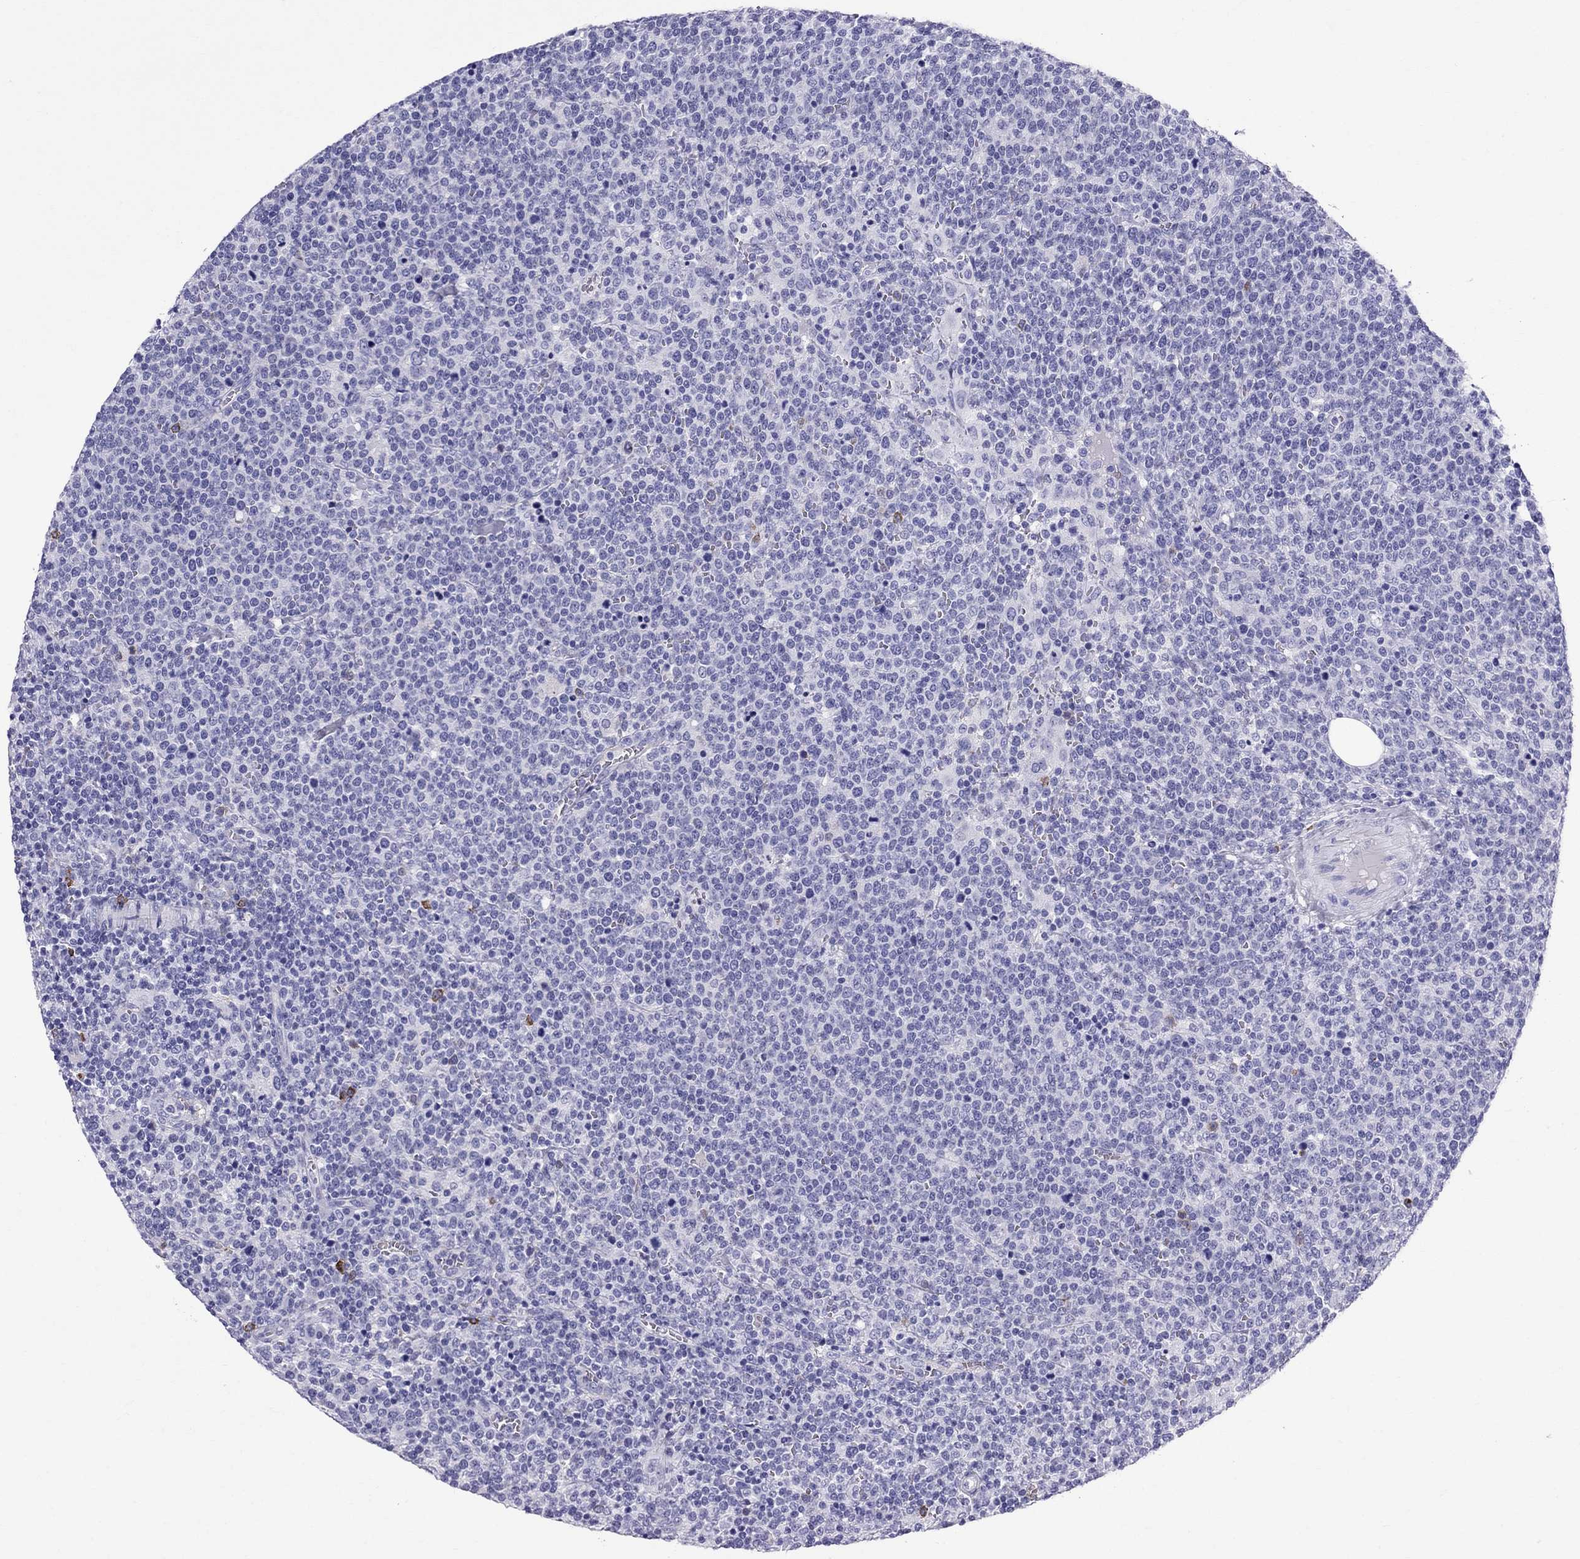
{"staining": {"intensity": "negative", "quantity": "none", "location": "none"}, "tissue": "lymphoma", "cell_type": "Tumor cells", "image_type": "cancer", "snomed": [{"axis": "morphology", "description": "Malignant lymphoma, non-Hodgkin's type, High grade"}, {"axis": "topography", "description": "Lymph node"}], "caption": "Immunohistochemical staining of human lymphoma reveals no significant expression in tumor cells.", "gene": "SCART1", "patient": {"sex": "male", "age": 61}}